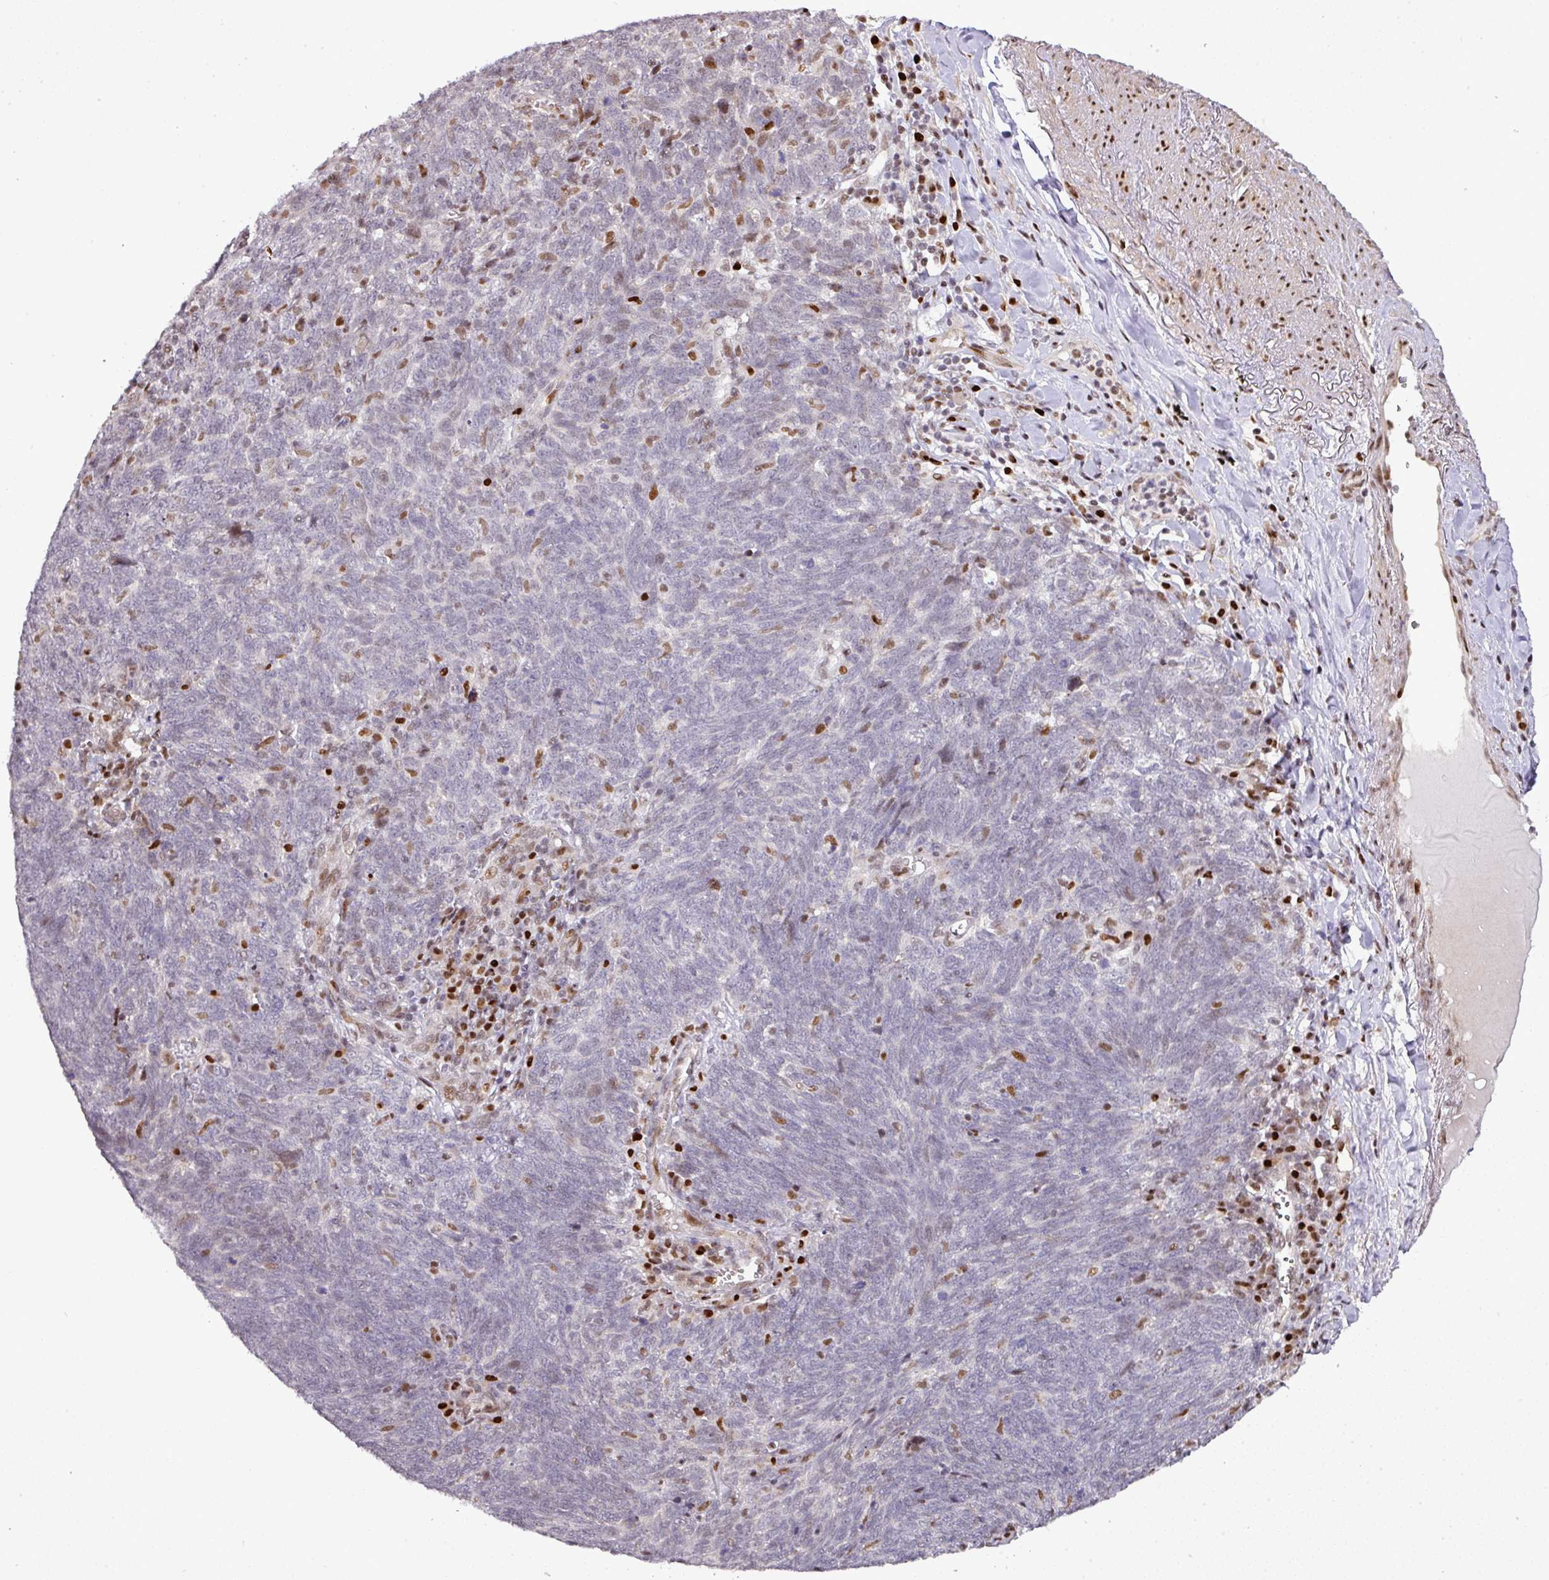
{"staining": {"intensity": "negative", "quantity": "none", "location": "none"}, "tissue": "lung cancer", "cell_type": "Tumor cells", "image_type": "cancer", "snomed": [{"axis": "morphology", "description": "Squamous cell carcinoma, NOS"}, {"axis": "topography", "description": "Lung"}], "caption": "Tumor cells are negative for brown protein staining in lung cancer. (Stains: DAB IHC with hematoxylin counter stain, Microscopy: brightfield microscopy at high magnification).", "gene": "MYSM1", "patient": {"sex": "female", "age": 72}}